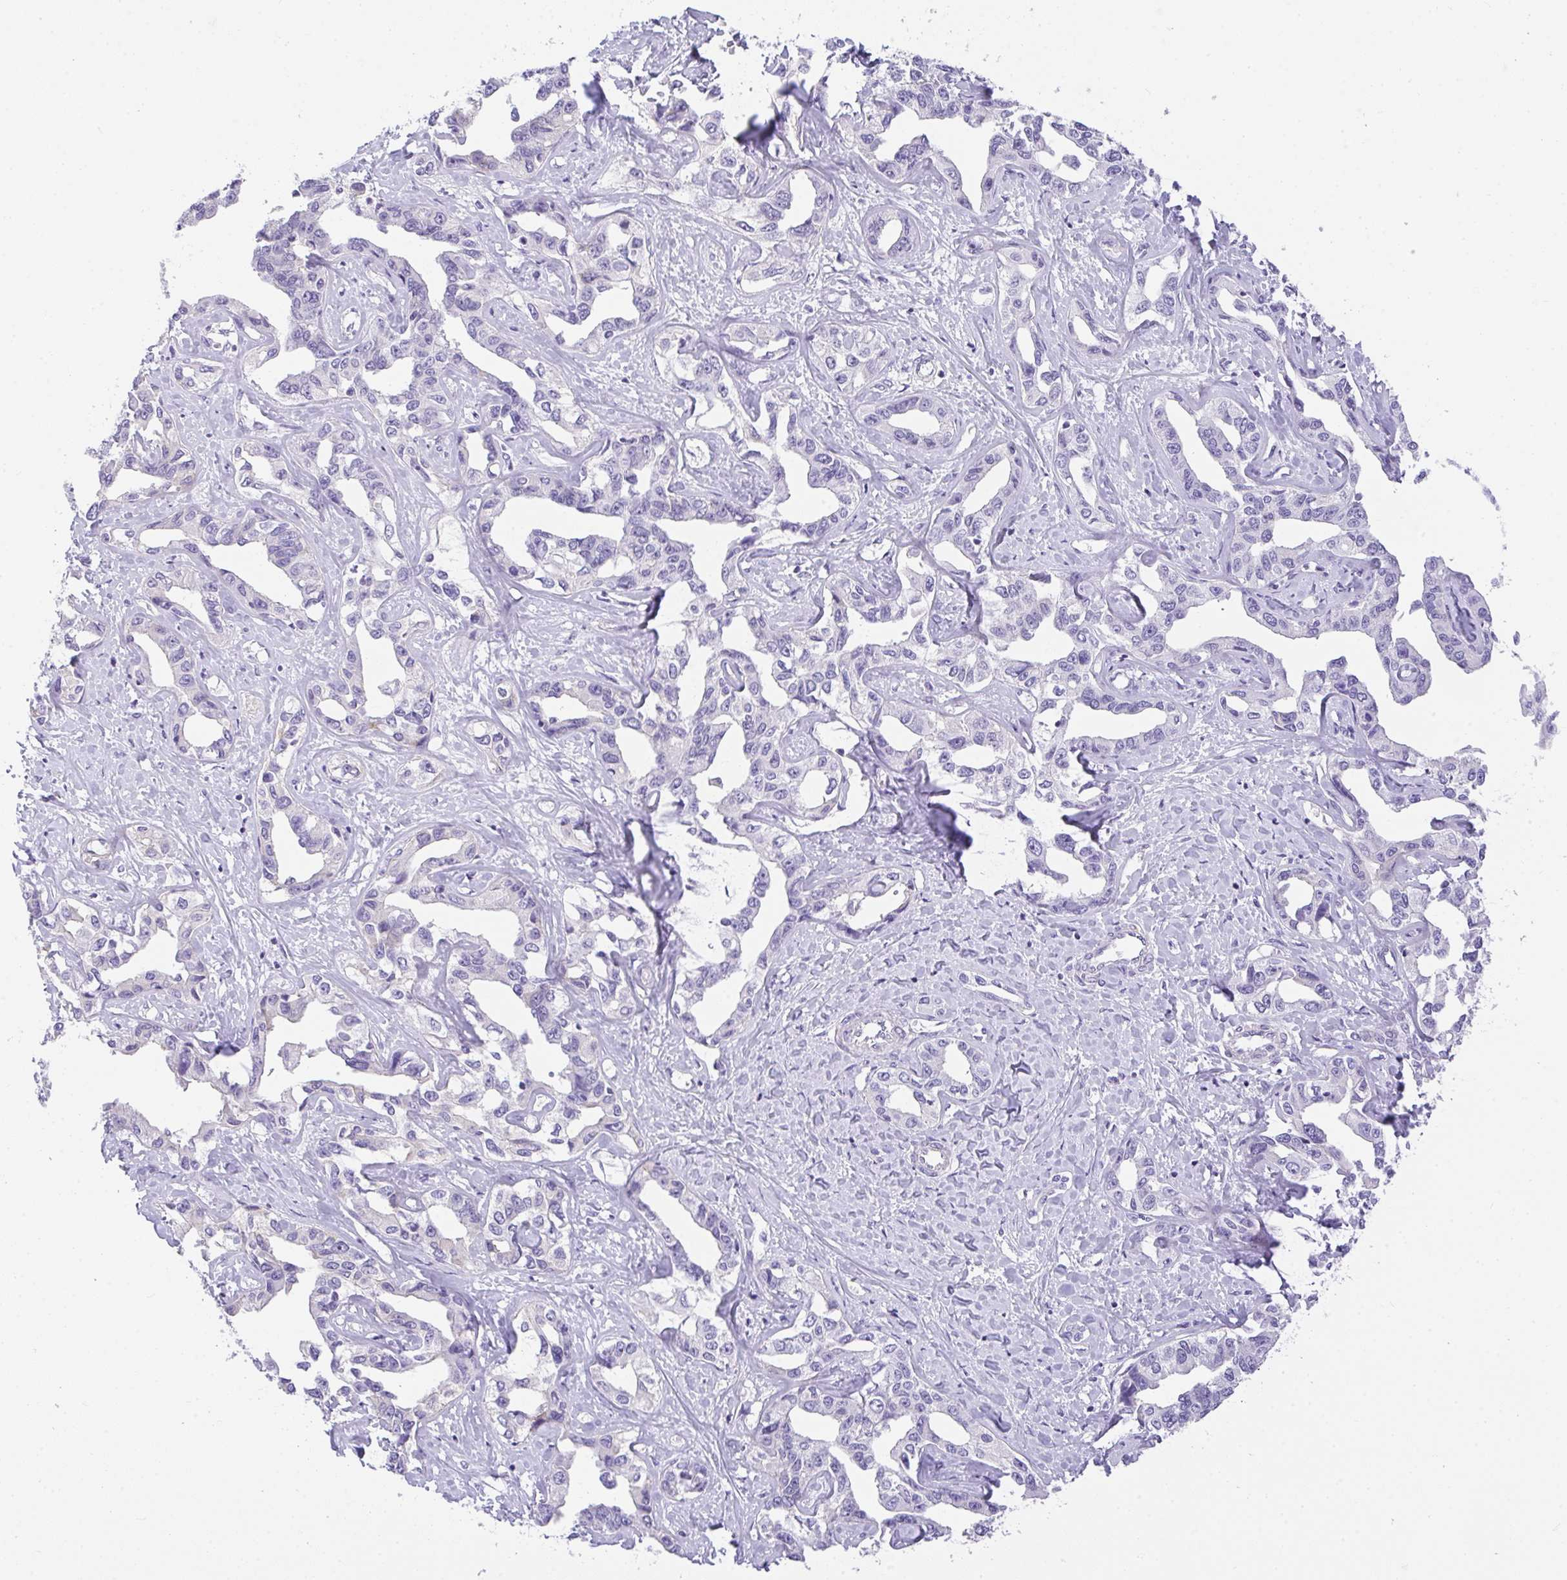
{"staining": {"intensity": "negative", "quantity": "none", "location": "none"}, "tissue": "liver cancer", "cell_type": "Tumor cells", "image_type": "cancer", "snomed": [{"axis": "morphology", "description": "Cholangiocarcinoma"}, {"axis": "topography", "description": "Liver"}], "caption": "Immunohistochemistry image of liver cancer (cholangiocarcinoma) stained for a protein (brown), which shows no staining in tumor cells.", "gene": "PLPPR3", "patient": {"sex": "male", "age": 59}}